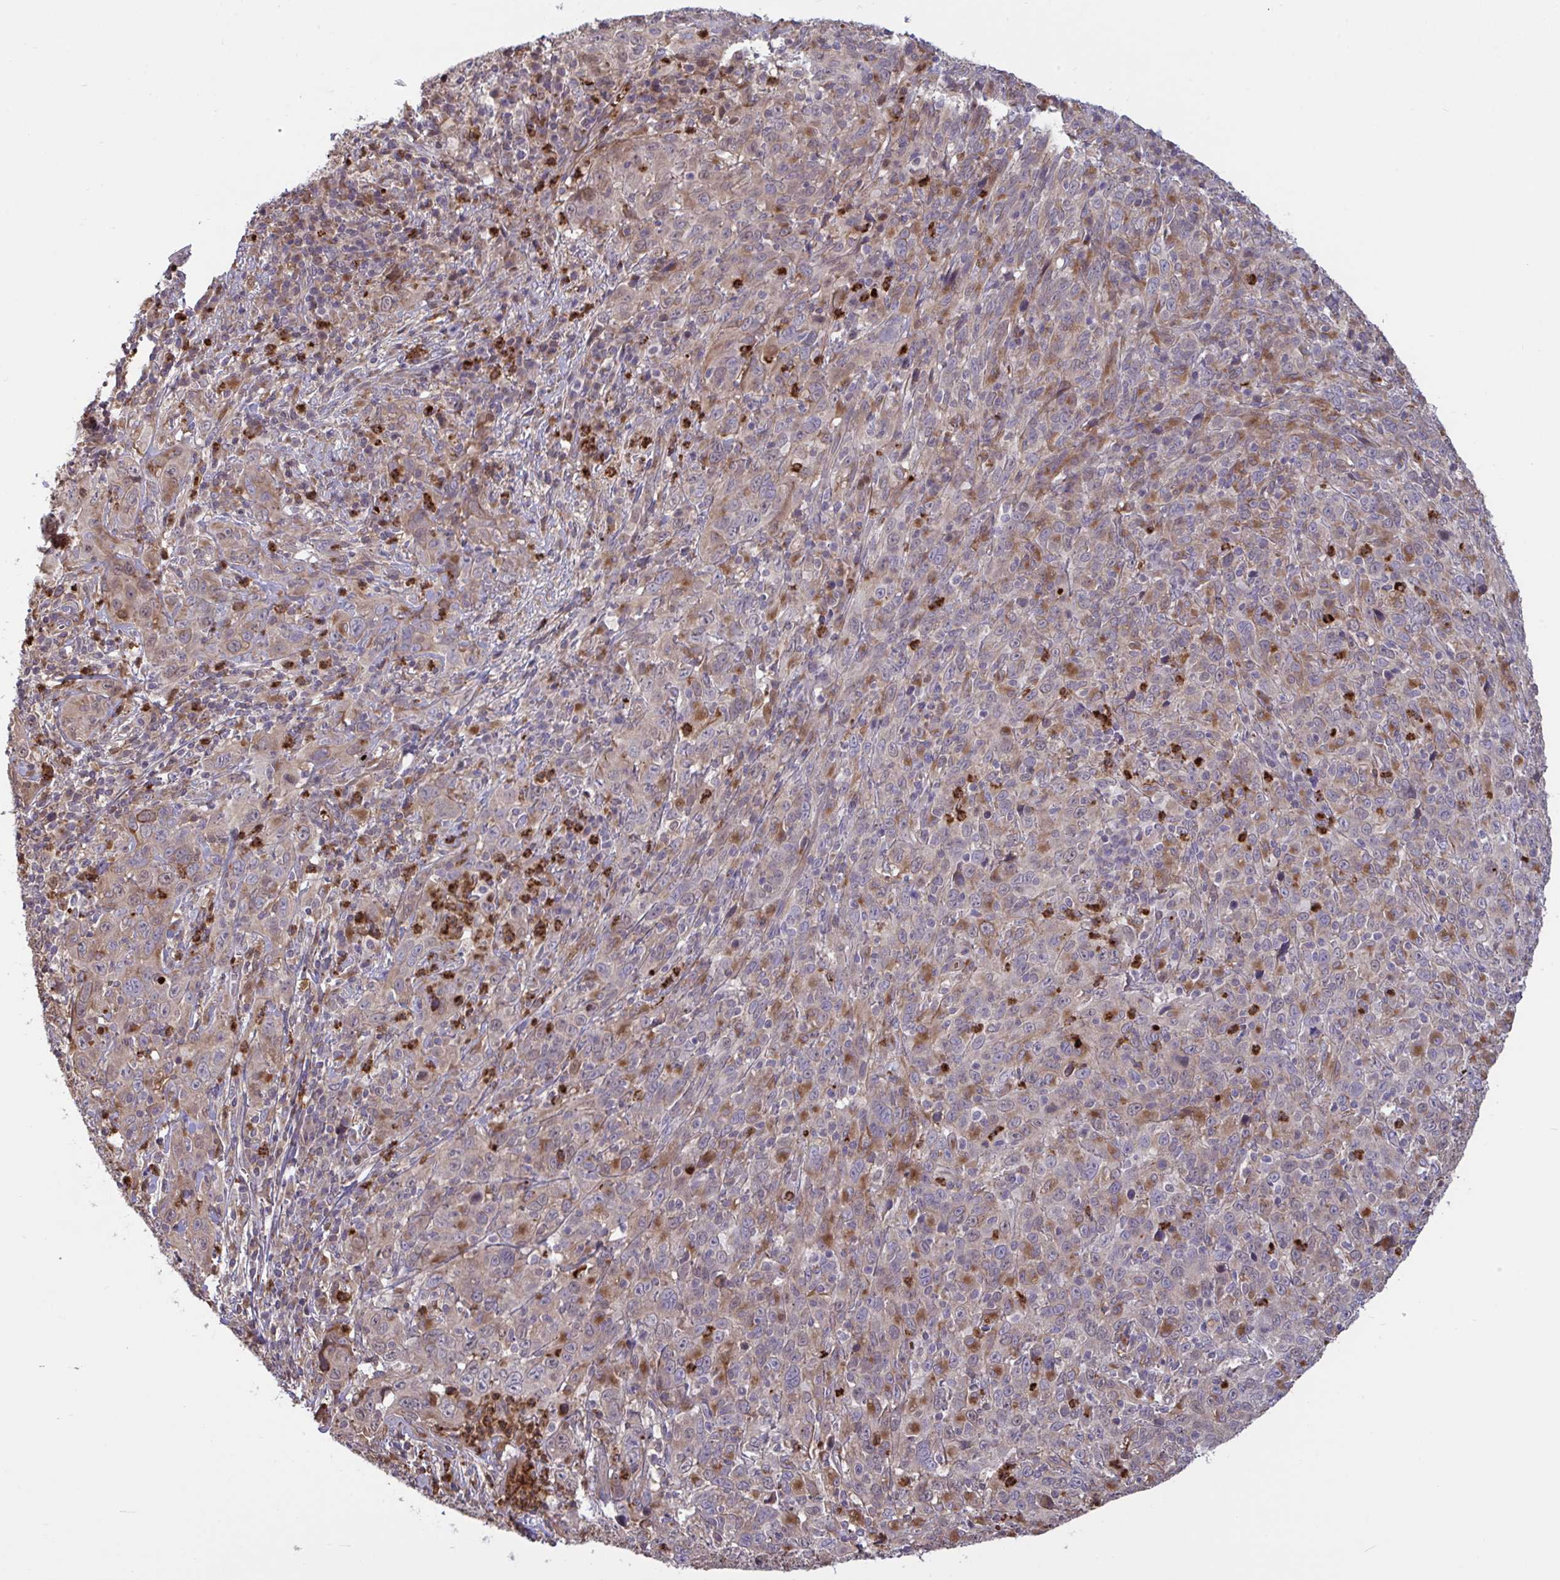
{"staining": {"intensity": "weak", "quantity": "25%-75%", "location": "cytoplasmic/membranous"}, "tissue": "cervical cancer", "cell_type": "Tumor cells", "image_type": "cancer", "snomed": [{"axis": "morphology", "description": "Squamous cell carcinoma, NOS"}, {"axis": "topography", "description": "Cervix"}], "caption": "An immunohistochemistry histopathology image of neoplastic tissue is shown. Protein staining in brown shows weak cytoplasmic/membranous positivity in cervical squamous cell carcinoma within tumor cells.", "gene": "IL1R1", "patient": {"sex": "female", "age": 46}}